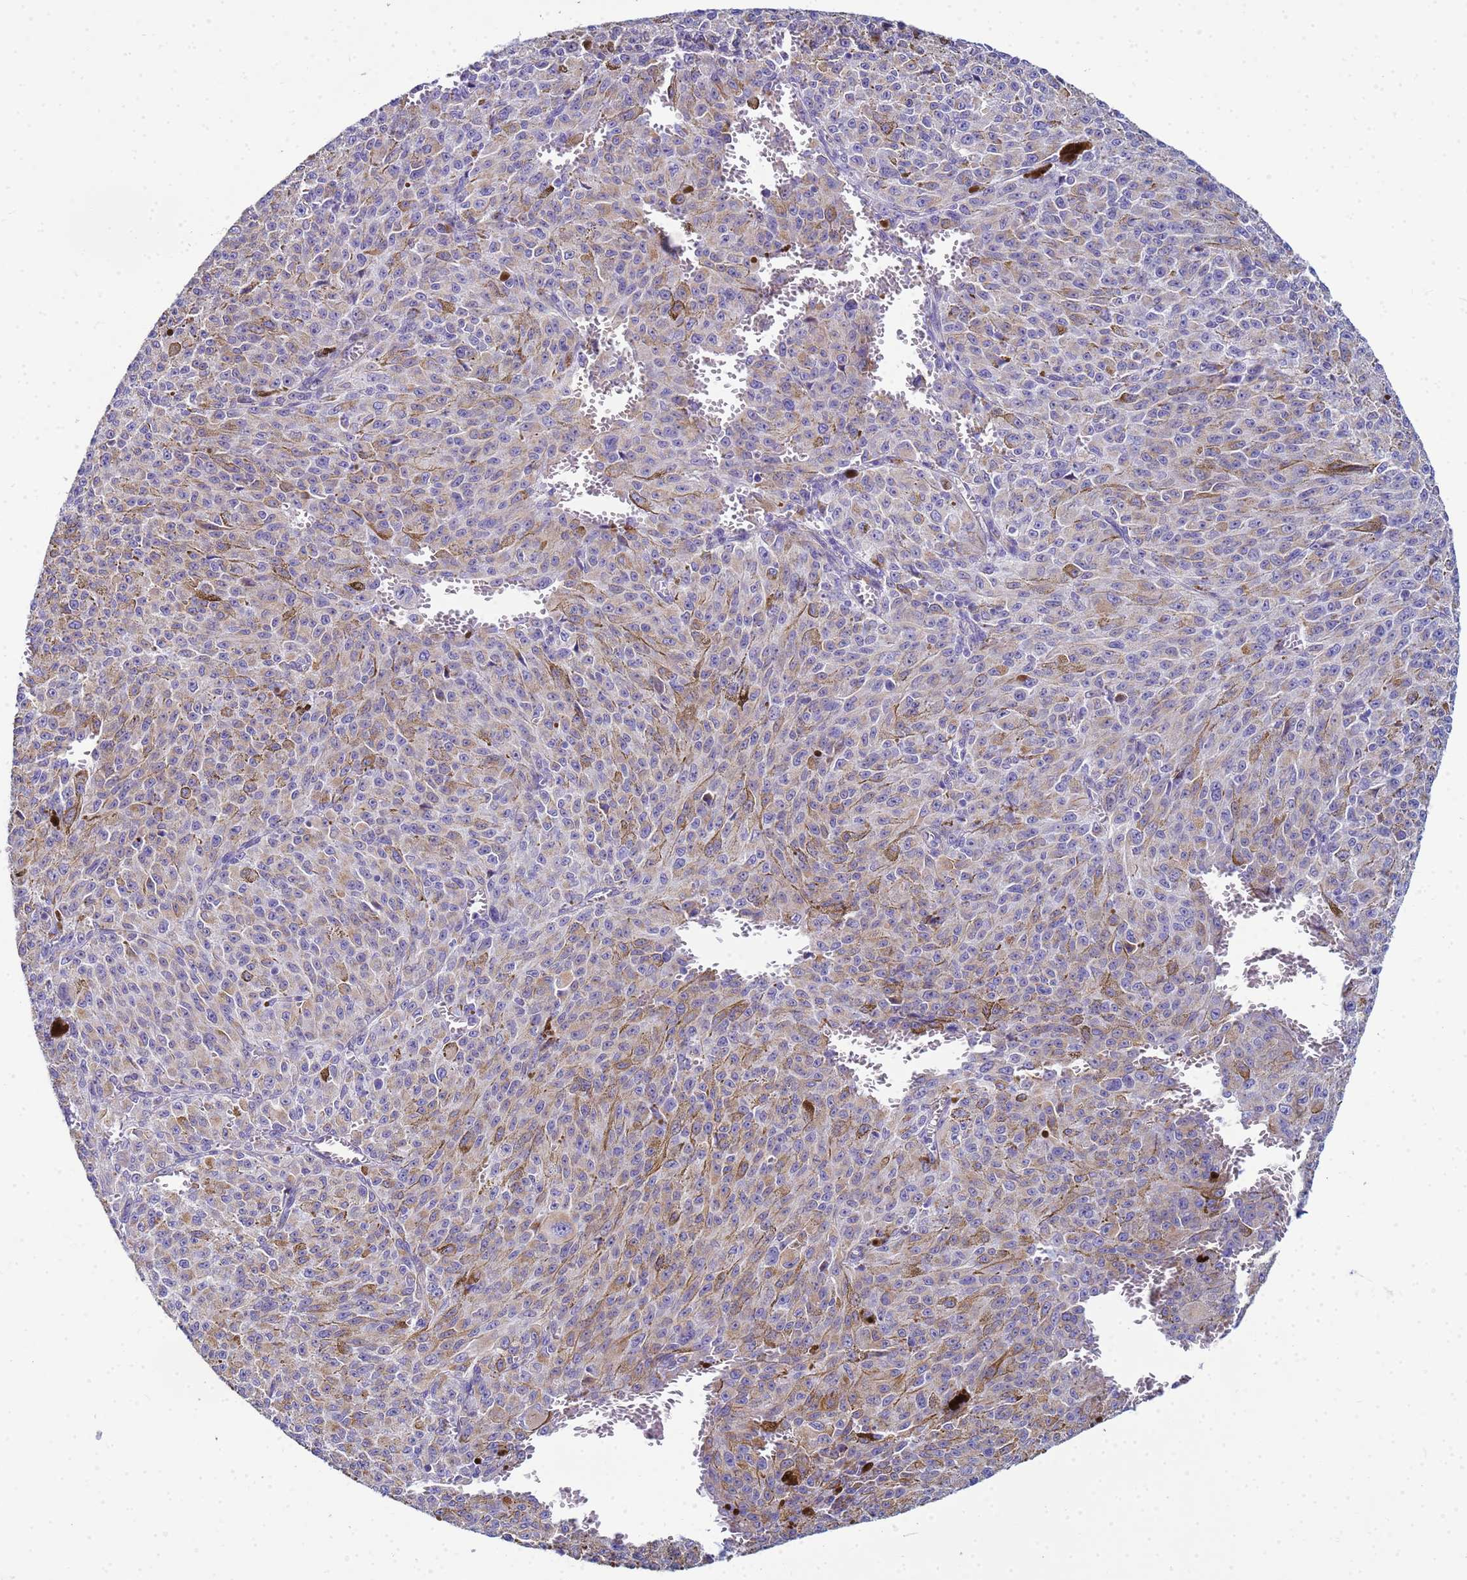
{"staining": {"intensity": "weak", "quantity": "25%-75%", "location": "cytoplasmic/membranous"}, "tissue": "melanoma", "cell_type": "Tumor cells", "image_type": "cancer", "snomed": [{"axis": "morphology", "description": "Malignant melanoma, NOS"}, {"axis": "topography", "description": "Skin"}], "caption": "Protein analysis of malignant melanoma tissue reveals weak cytoplasmic/membranous expression in approximately 25%-75% of tumor cells. (IHC, brightfield microscopy, high magnification).", "gene": "UBXN2B", "patient": {"sex": "female", "age": 52}}